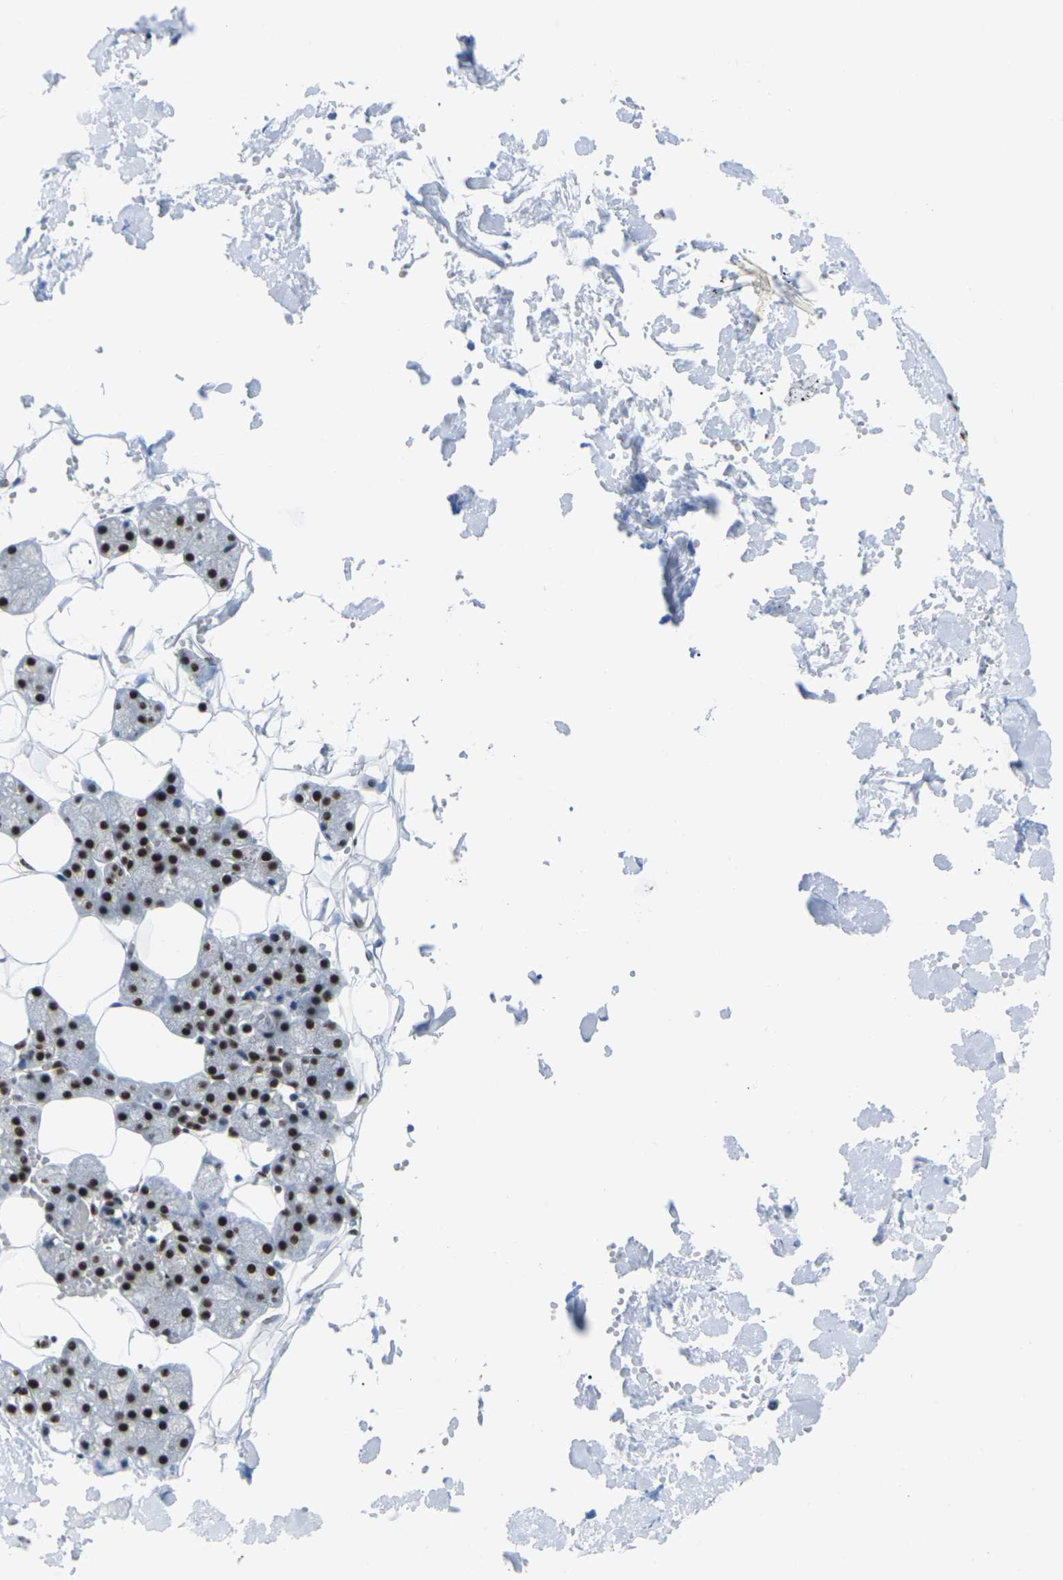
{"staining": {"intensity": "strong", "quantity": ">75%", "location": "nuclear"}, "tissue": "salivary gland", "cell_type": "Glandular cells", "image_type": "normal", "snomed": [{"axis": "morphology", "description": "Normal tissue, NOS"}, {"axis": "topography", "description": "Salivary gland"}], "caption": "This is an image of immunohistochemistry (IHC) staining of benign salivary gland, which shows strong positivity in the nuclear of glandular cells.", "gene": "MAGOH", "patient": {"sex": "male", "age": 62}}